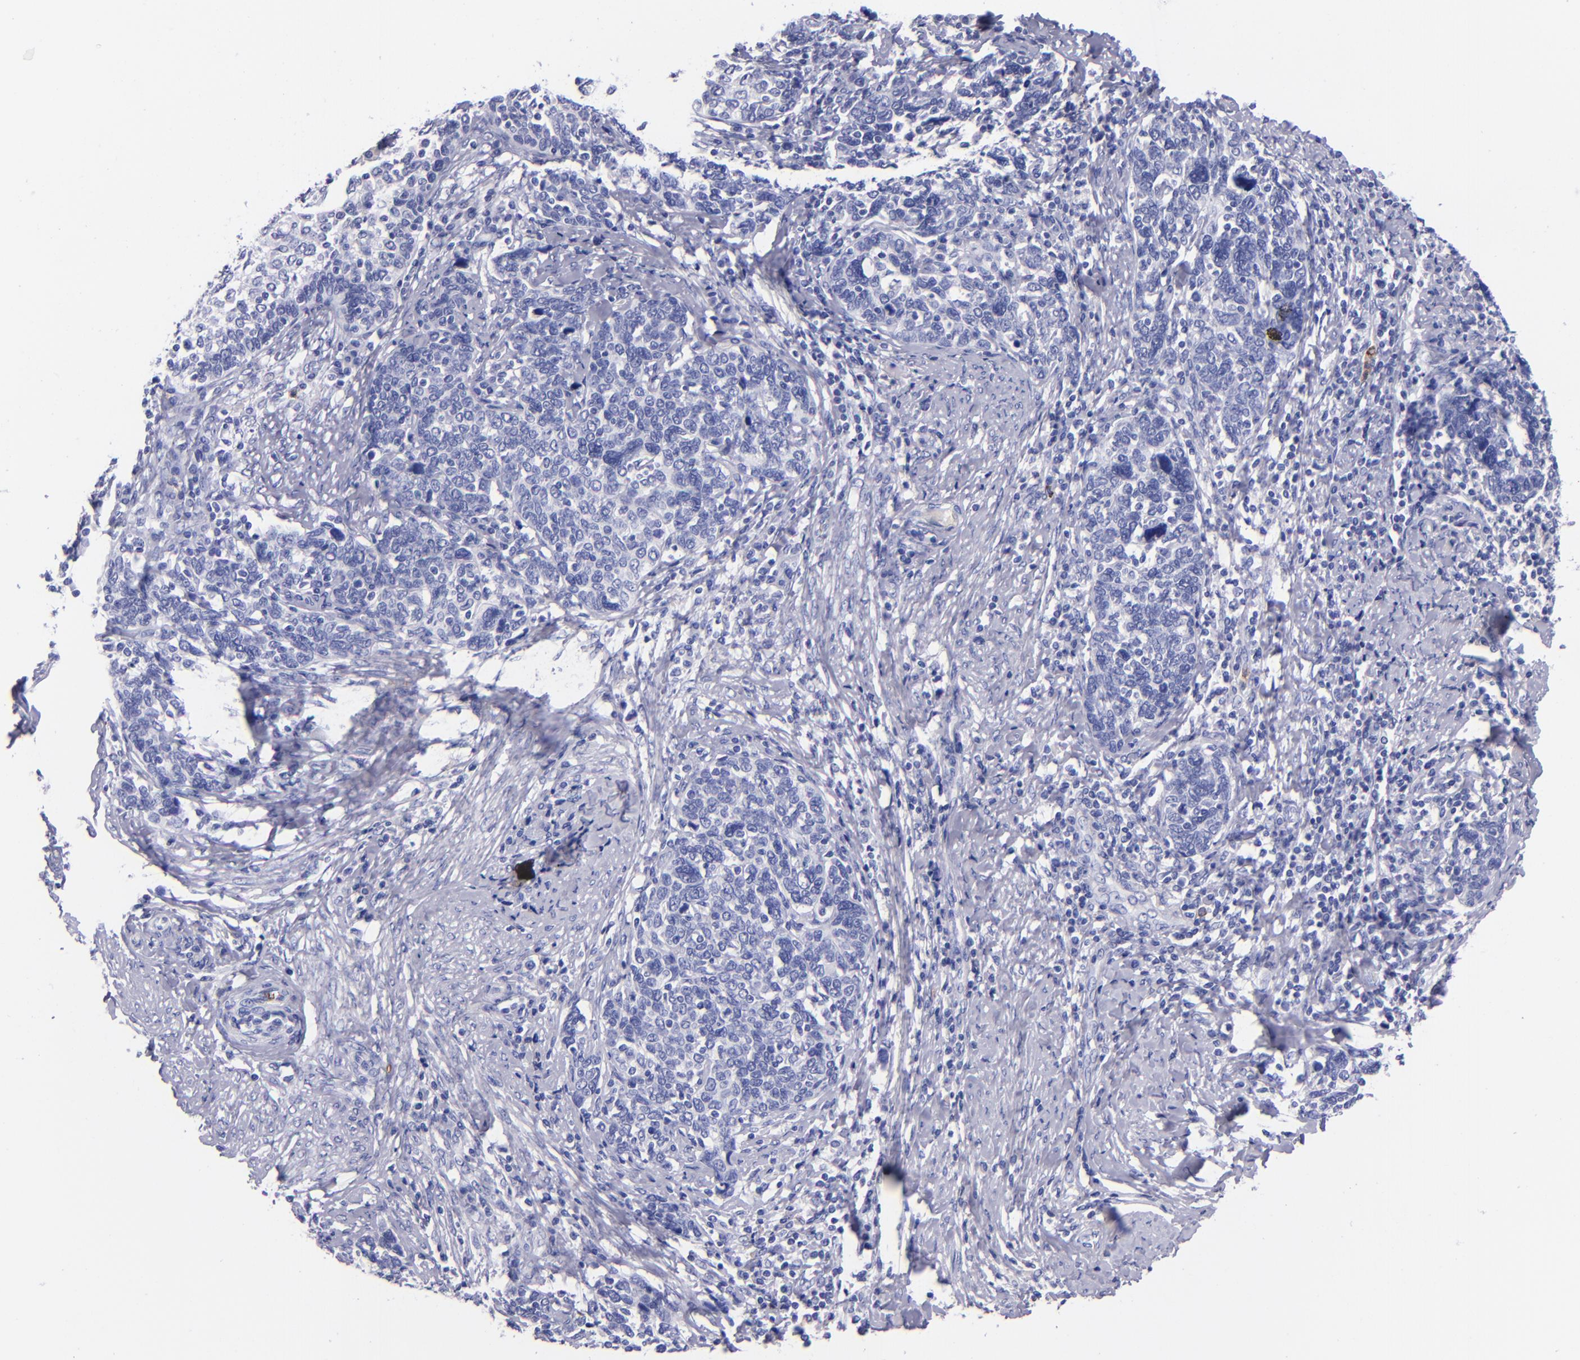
{"staining": {"intensity": "negative", "quantity": "none", "location": "none"}, "tissue": "cervical cancer", "cell_type": "Tumor cells", "image_type": "cancer", "snomed": [{"axis": "morphology", "description": "Squamous cell carcinoma, NOS"}, {"axis": "topography", "description": "Cervix"}], "caption": "IHC photomicrograph of cervical cancer stained for a protein (brown), which exhibits no positivity in tumor cells. (Immunohistochemistry, brightfield microscopy, high magnification).", "gene": "CR1", "patient": {"sex": "female", "age": 41}}